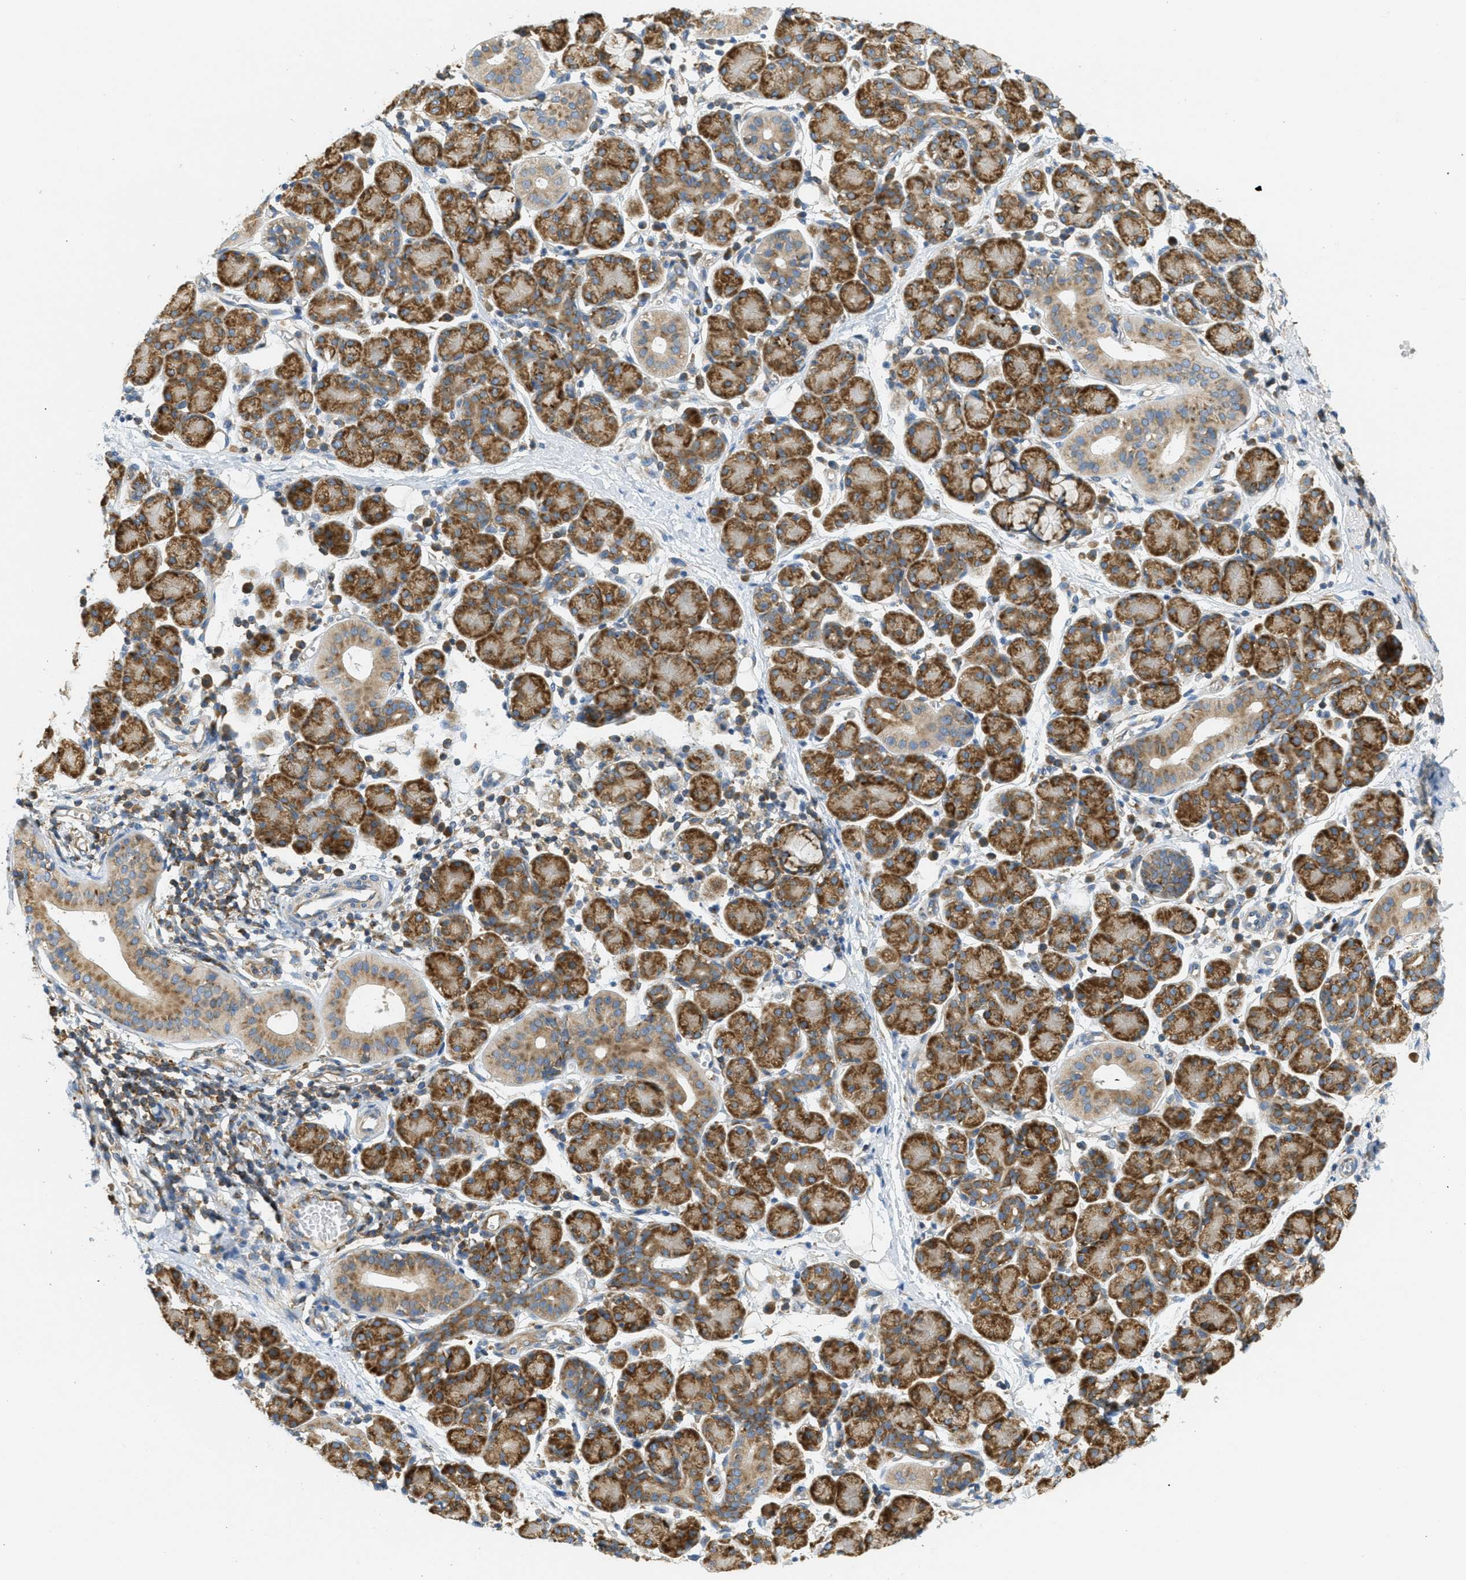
{"staining": {"intensity": "strong", "quantity": "25%-75%", "location": "cytoplasmic/membranous"}, "tissue": "salivary gland", "cell_type": "Glandular cells", "image_type": "normal", "snomed": [{"axis": "morphology", "description": "Normal tissue, NOS"}, {"axis": "morphology", "description": "Inflammation, NOS"}, {"axis": "topography", "description": "Lymph node"}, {"axis": "topography", "description": "Salivary gland"}], "caption": "IHC histopathology image of benign salivary gland: human salivary gland stained using immunohistochemistry demonstrates high levels of strong protein expression localized specifically in the cytoplasmic/membranous of glandular cells, appearing as a cytoplasmic/membranous brown color.", "gene": "ABCF1", "patient": {"sex": "male", "age": 3}}